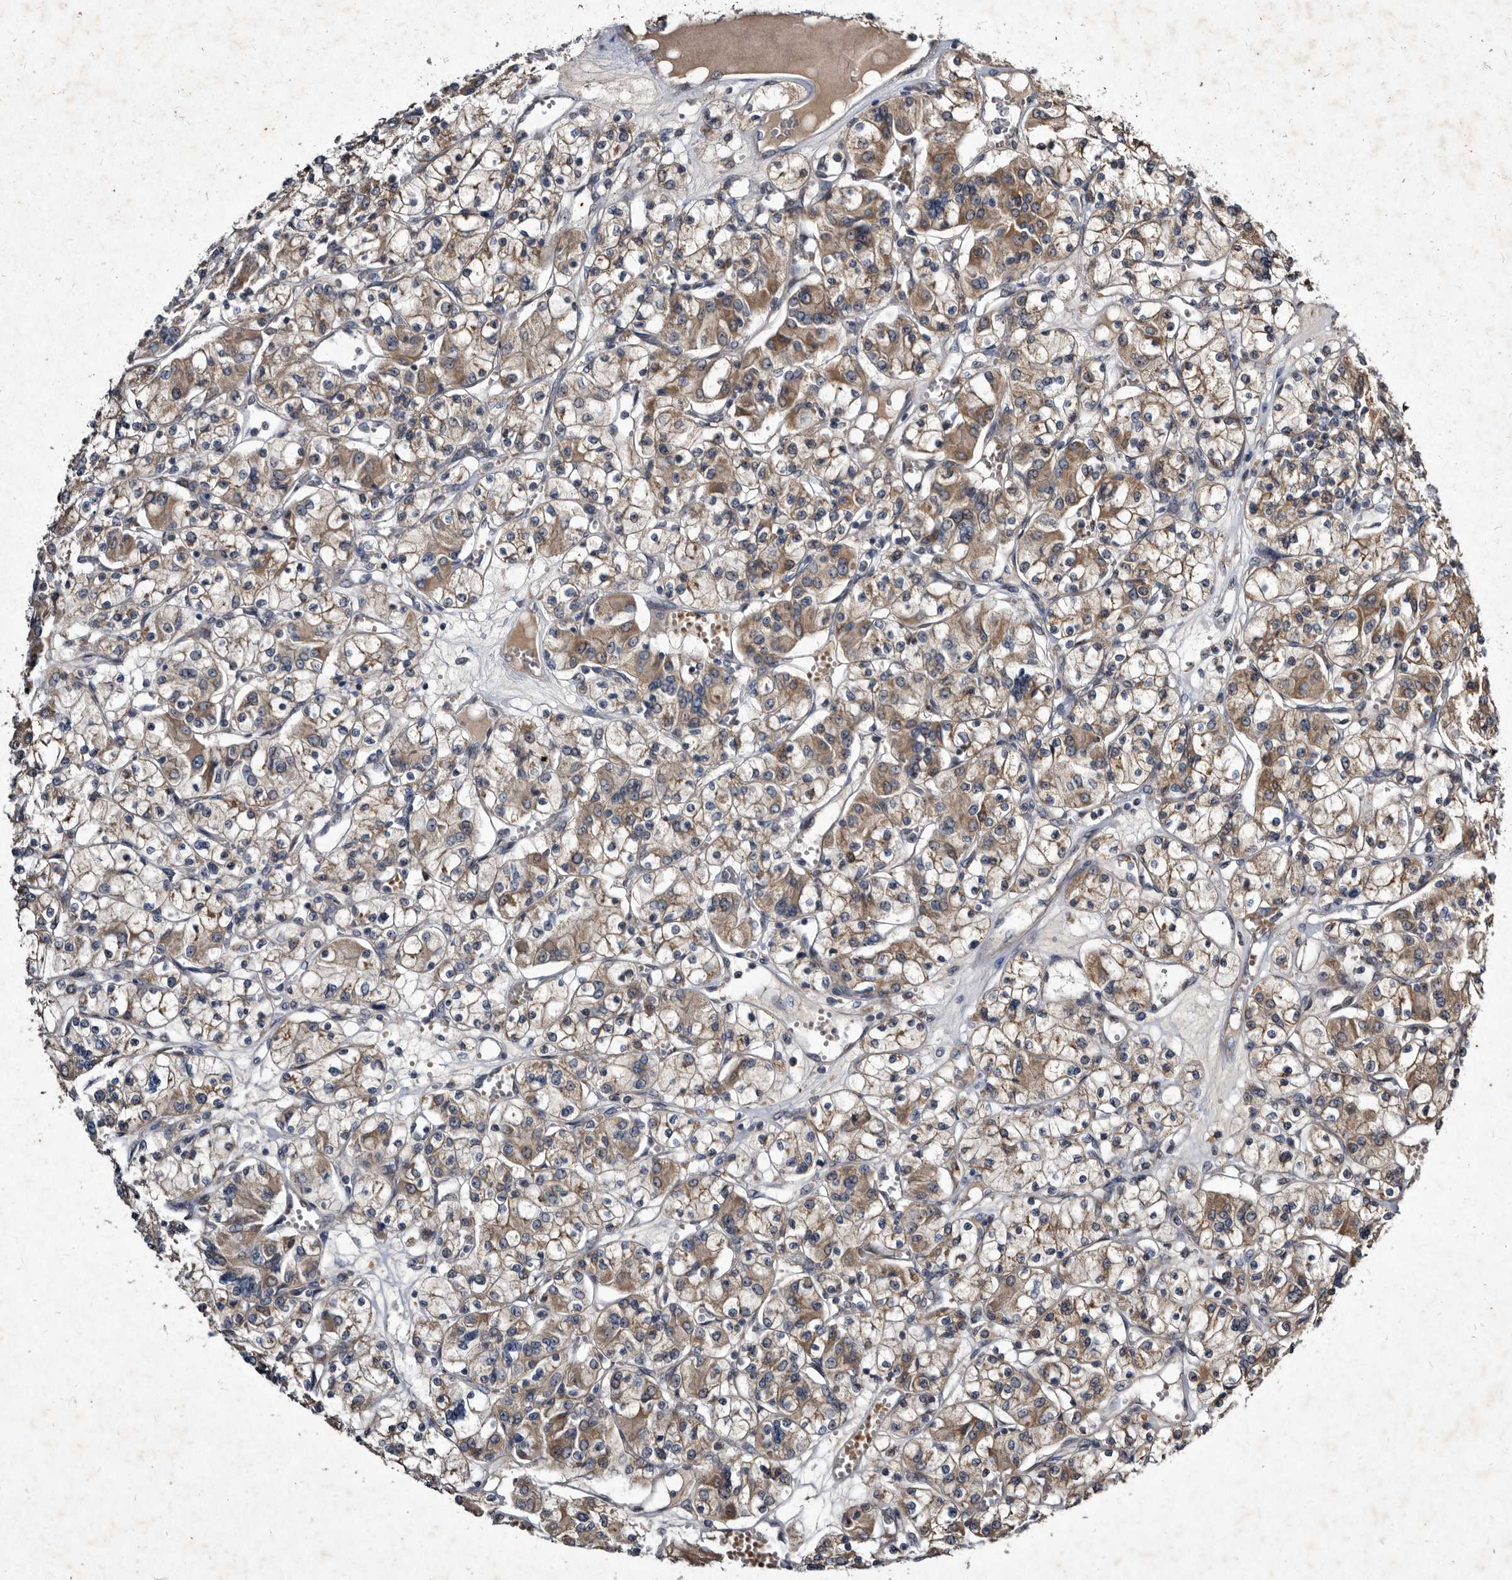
{"staining": {"intensity": "moderate", "quantity": ">75%", "location": "cytoplasmic/membranous"}, "tissue": "renal cancer", "cell_type": "Tumor cells", "image_type": "cancer", "snomed": [{"axis": "morphology", "description": "Adenocarcinoma, NOS"}, {"axis": "topography", "description": "Kidney"}], "caption": "This photomicrograph demonstrates immunohistochemistry staining of renal cancer, with medium moderate cytoplasmic/membranous positivity in about >75% of tumor cells.", "gene": "YPEL3", "patient": {"sex": "female", "age": 59}}